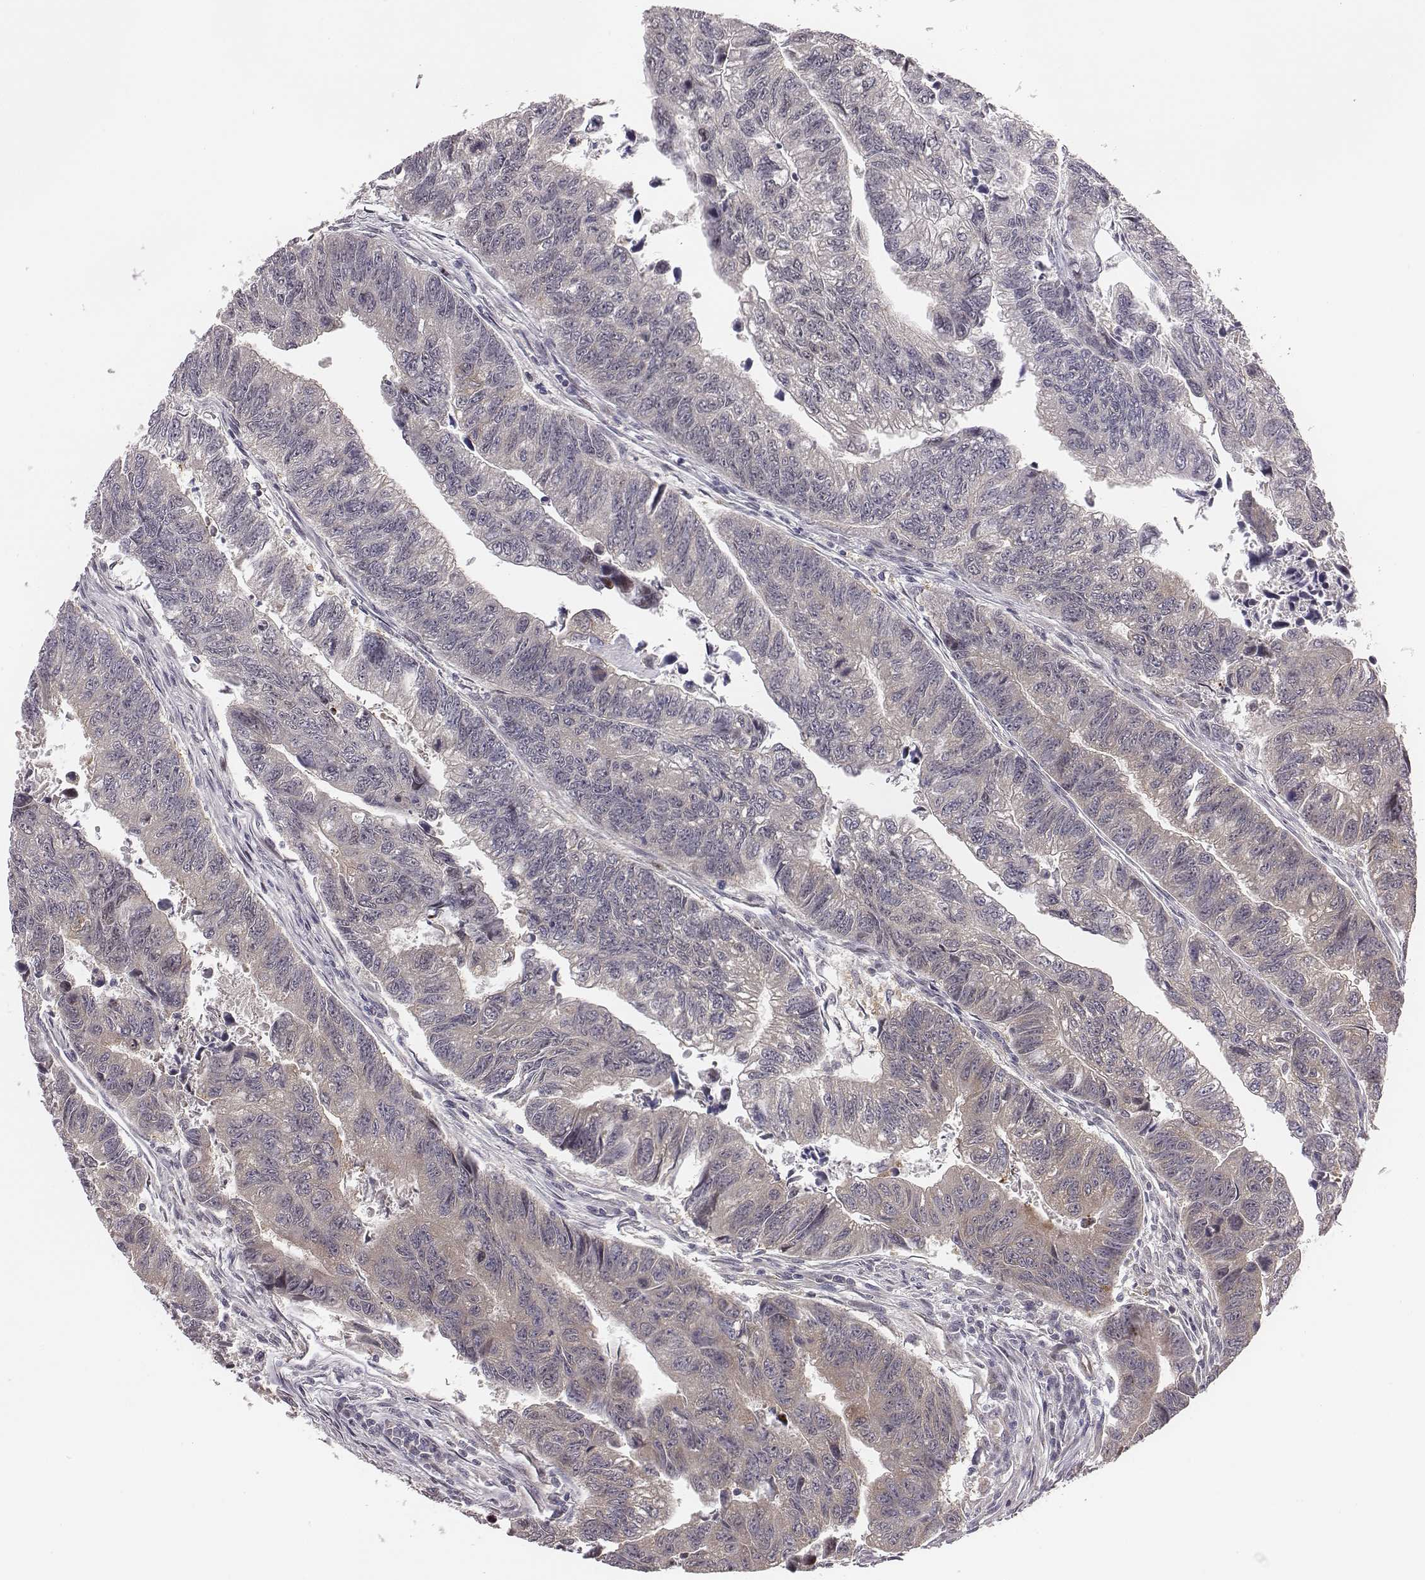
{"staining": {"intensity": "negative", "quantity": "none", "location": "none"}, "tissue": "colorectal cancer", "cell_type": "Tumor cells", "image_type": "cancer", "snomed": [{"axis": "morphology", "description": "Adenocarcinoma, NOS"}, {"axis": "topography", "description": "Colon"}], "caption": "An image of colorectal cancer (adenocarcinoma) stained for a protein reveals no brown staining in tumor cells.", "gene": "SMURF2", "patient": {"sex": "female", "age": 65}}